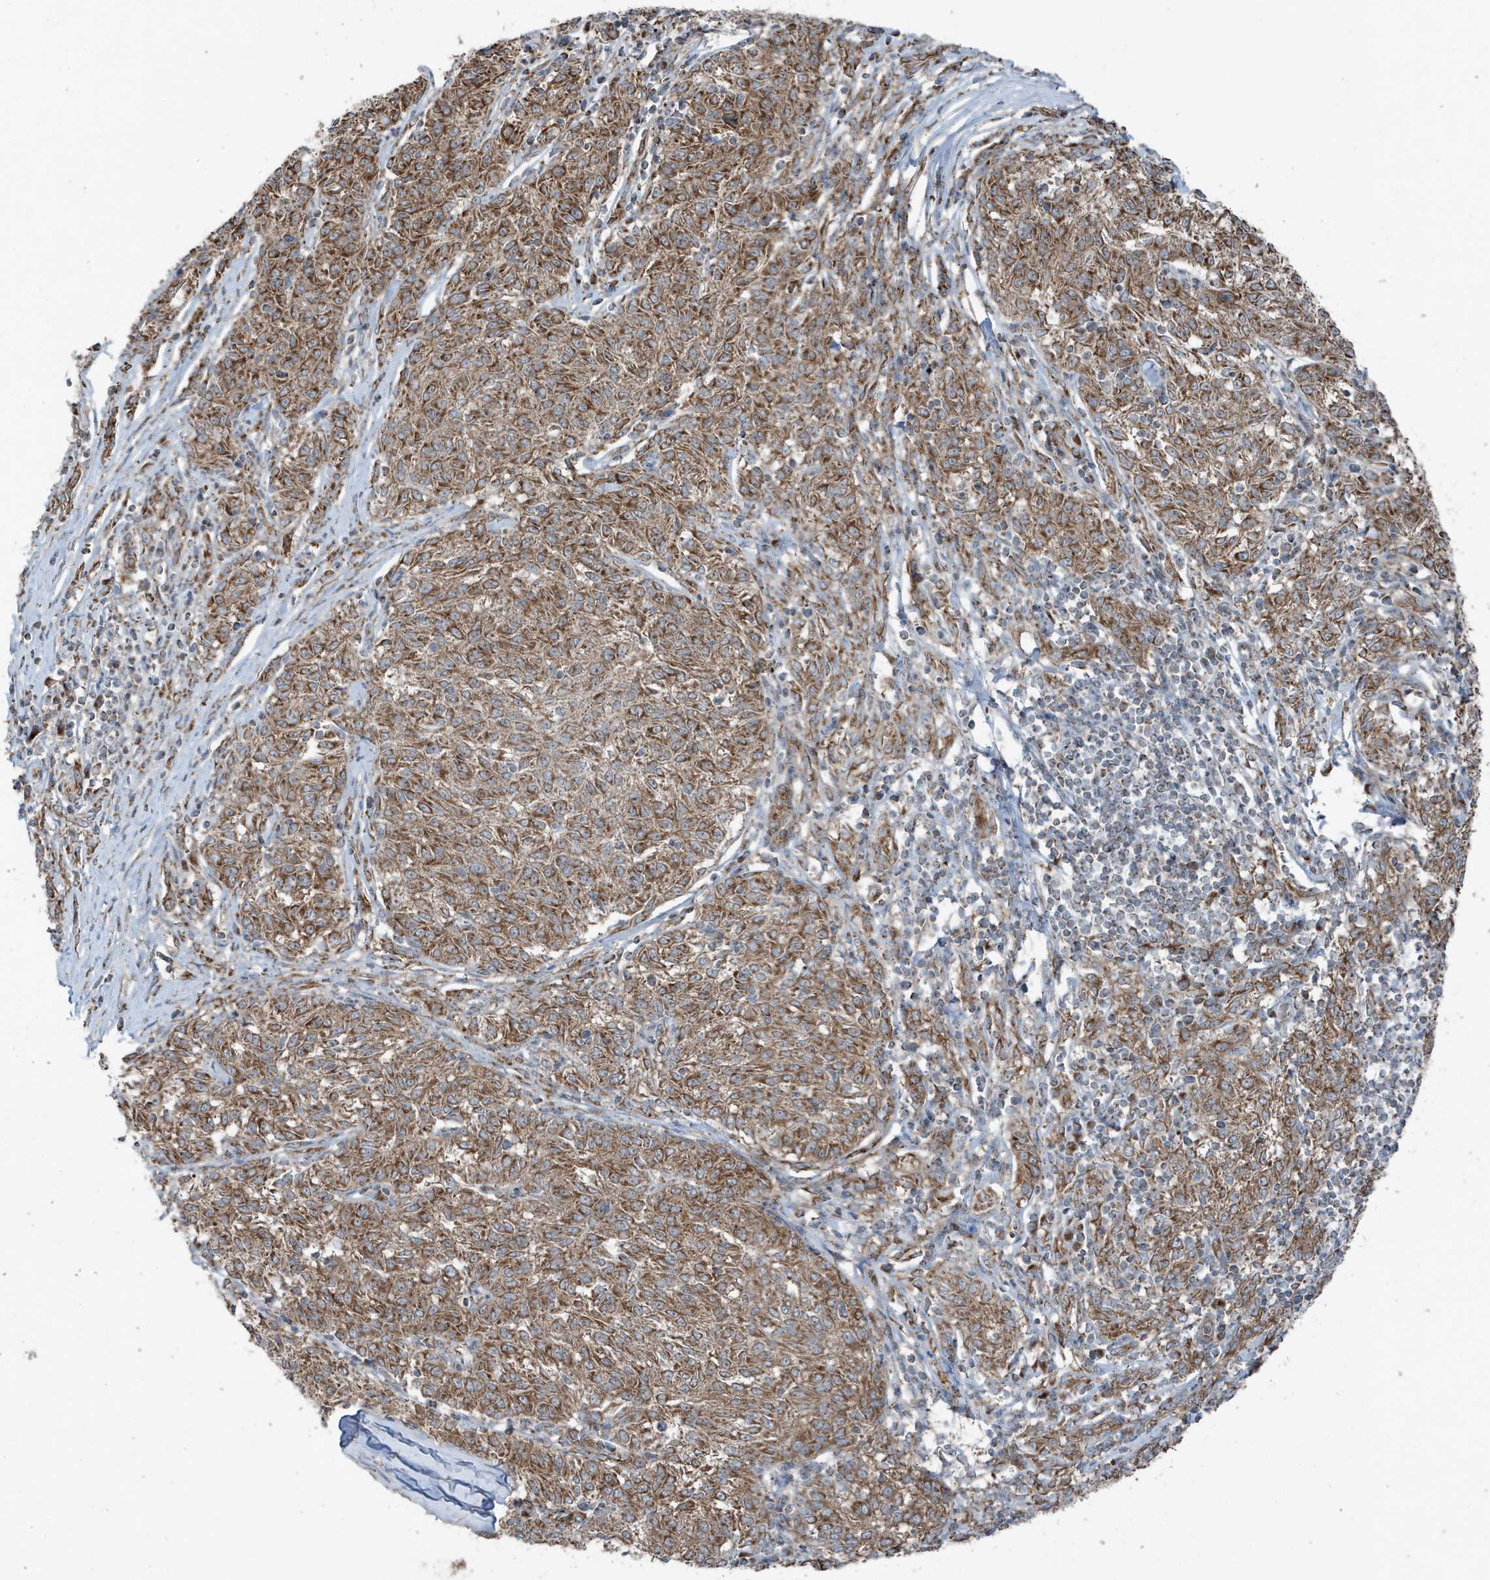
{"staining": {"intensity": "moderate", "quantity": ">75%", "location": "cytoplasmic/membranous"}, "tissue": "melanoma", "cell_type": "Tumor cells", "image_type": "cancer", "snomed": [{"axis": "morphology", "description": "Malignant melanoma, NOS"}, {"axis": "topography", "description": "Skin"}], "caption": "Moderate cytoplasmic/membranous protein expression is present in approximately >75% of tumor cells in melanoma.", "gene": "GOLGA4", "patient": {"sex": "female", "age": 72}}